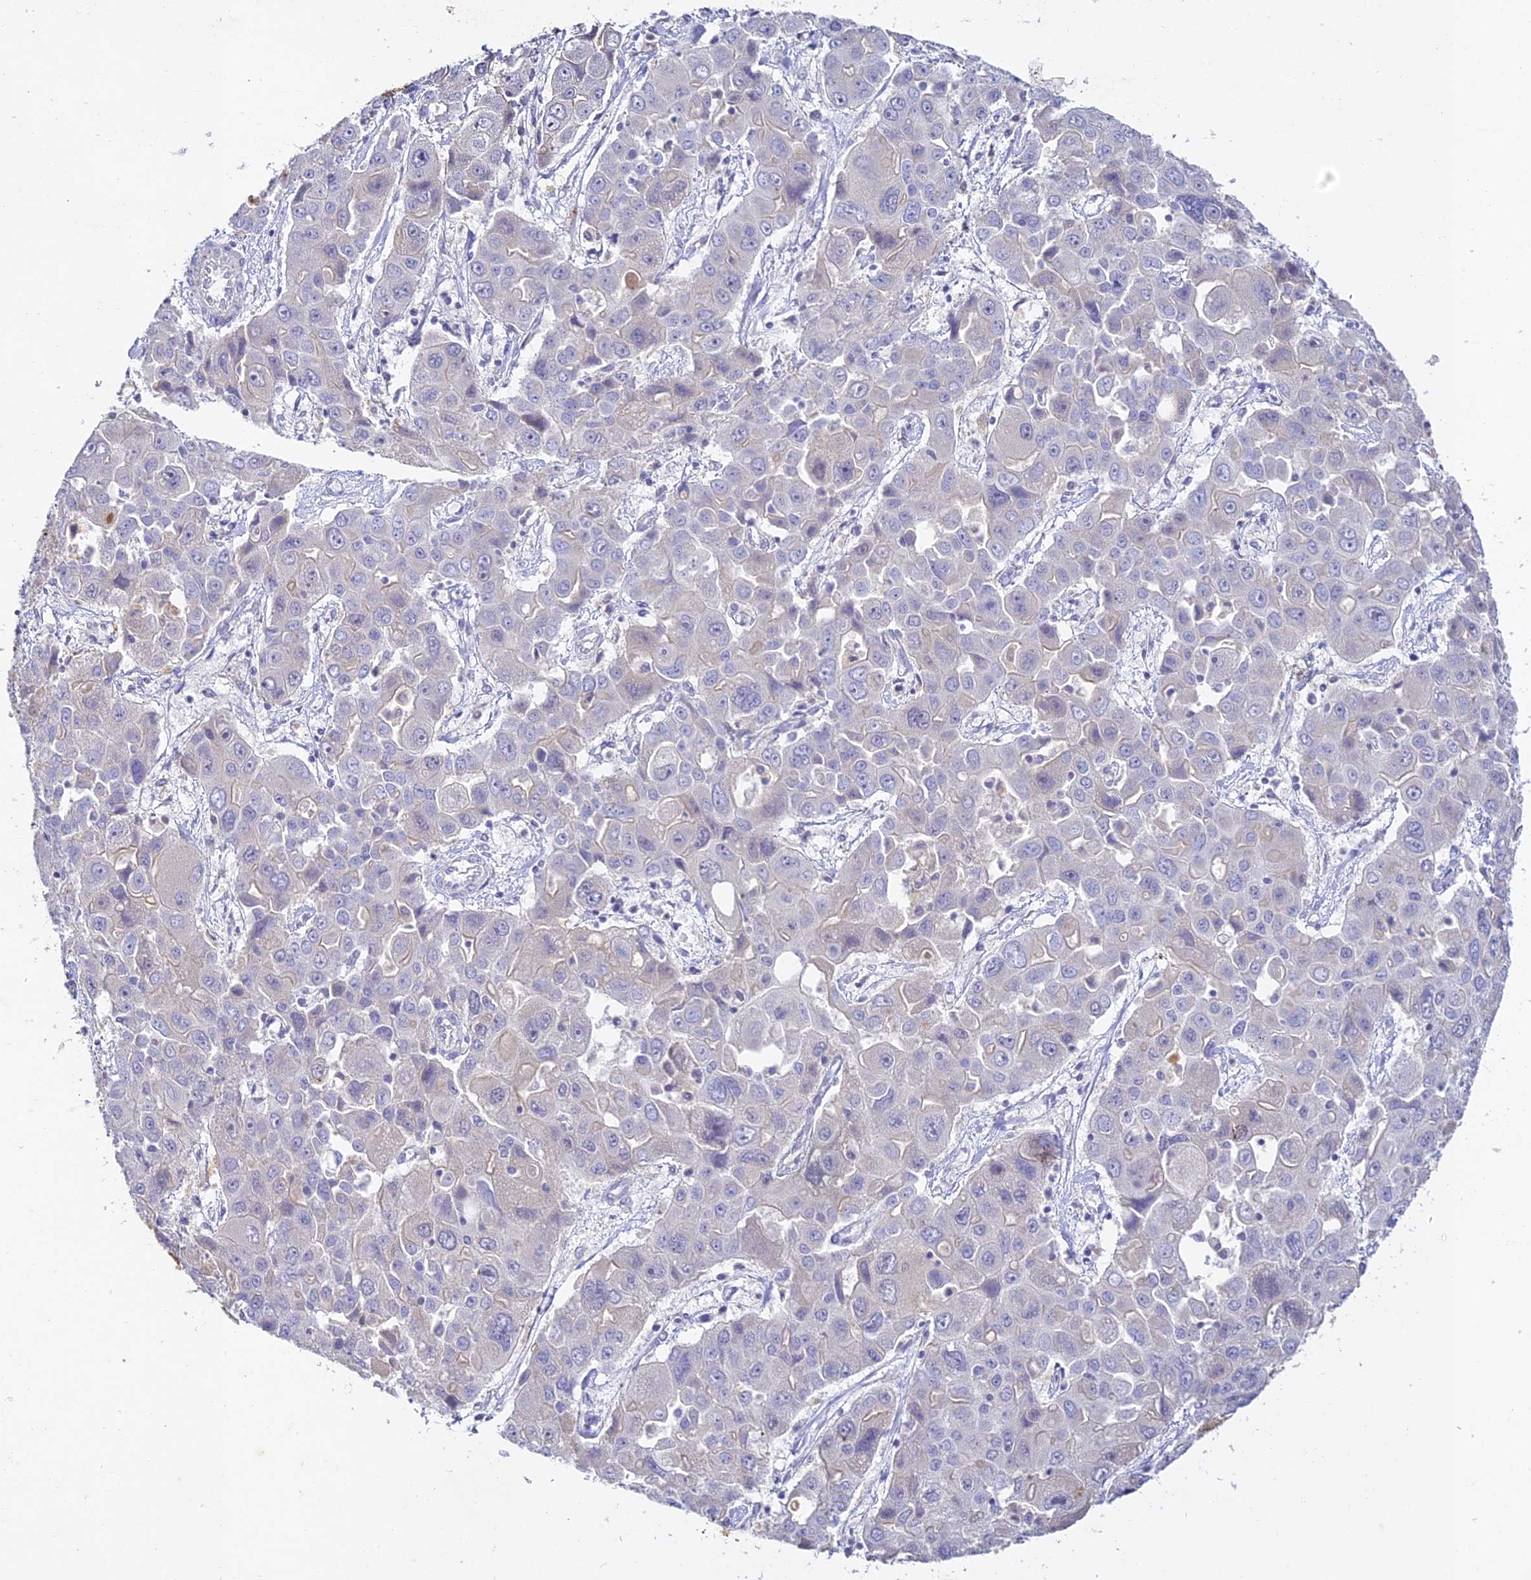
{"staining": {"intensity": "negative", "quantity": "none", "location": "none"}, "tissue": "liver cancer", "cell_type": "Tumor cells", "image_type": "cancer", "snomed": [{"axis": "morphology", "description": "Cholangiocarcinoma"}, {"axis": "topography", "description": "Liver"}], "caption": "The micrograph exhibits no significant positivity in tumor cells of liver cholangiocarcinoma.", "gene": "DONSON", "patient": {"sex": "male", "age": 67}}